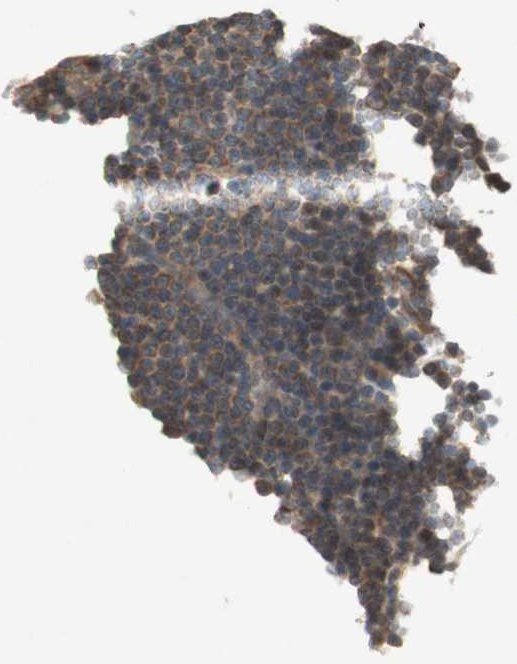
{"staining": {"intensity": "weak", "quantity": "25%-75%", "location": "cytoplasmic/membranous"}, "tissue": "lymphoma", "cell_type": "Tumor cells", "image_type": "cancer", "snomed": [{"axis": "morphology", "description": "Malignant lymphoma, non-Hodgkin's type, Low grade"}, {"axis": "topography", "description": "Lymph node"}], "caption": "This is an image of immunohistochemistry staining of malignant lymphoma, non-Hodgkin's type (low-grade), which shows weak expression in the cytoplasmic/membranous of tumor cells.", "gene": "SOCS2", "patient": {"sex": "female", "age": 67}}